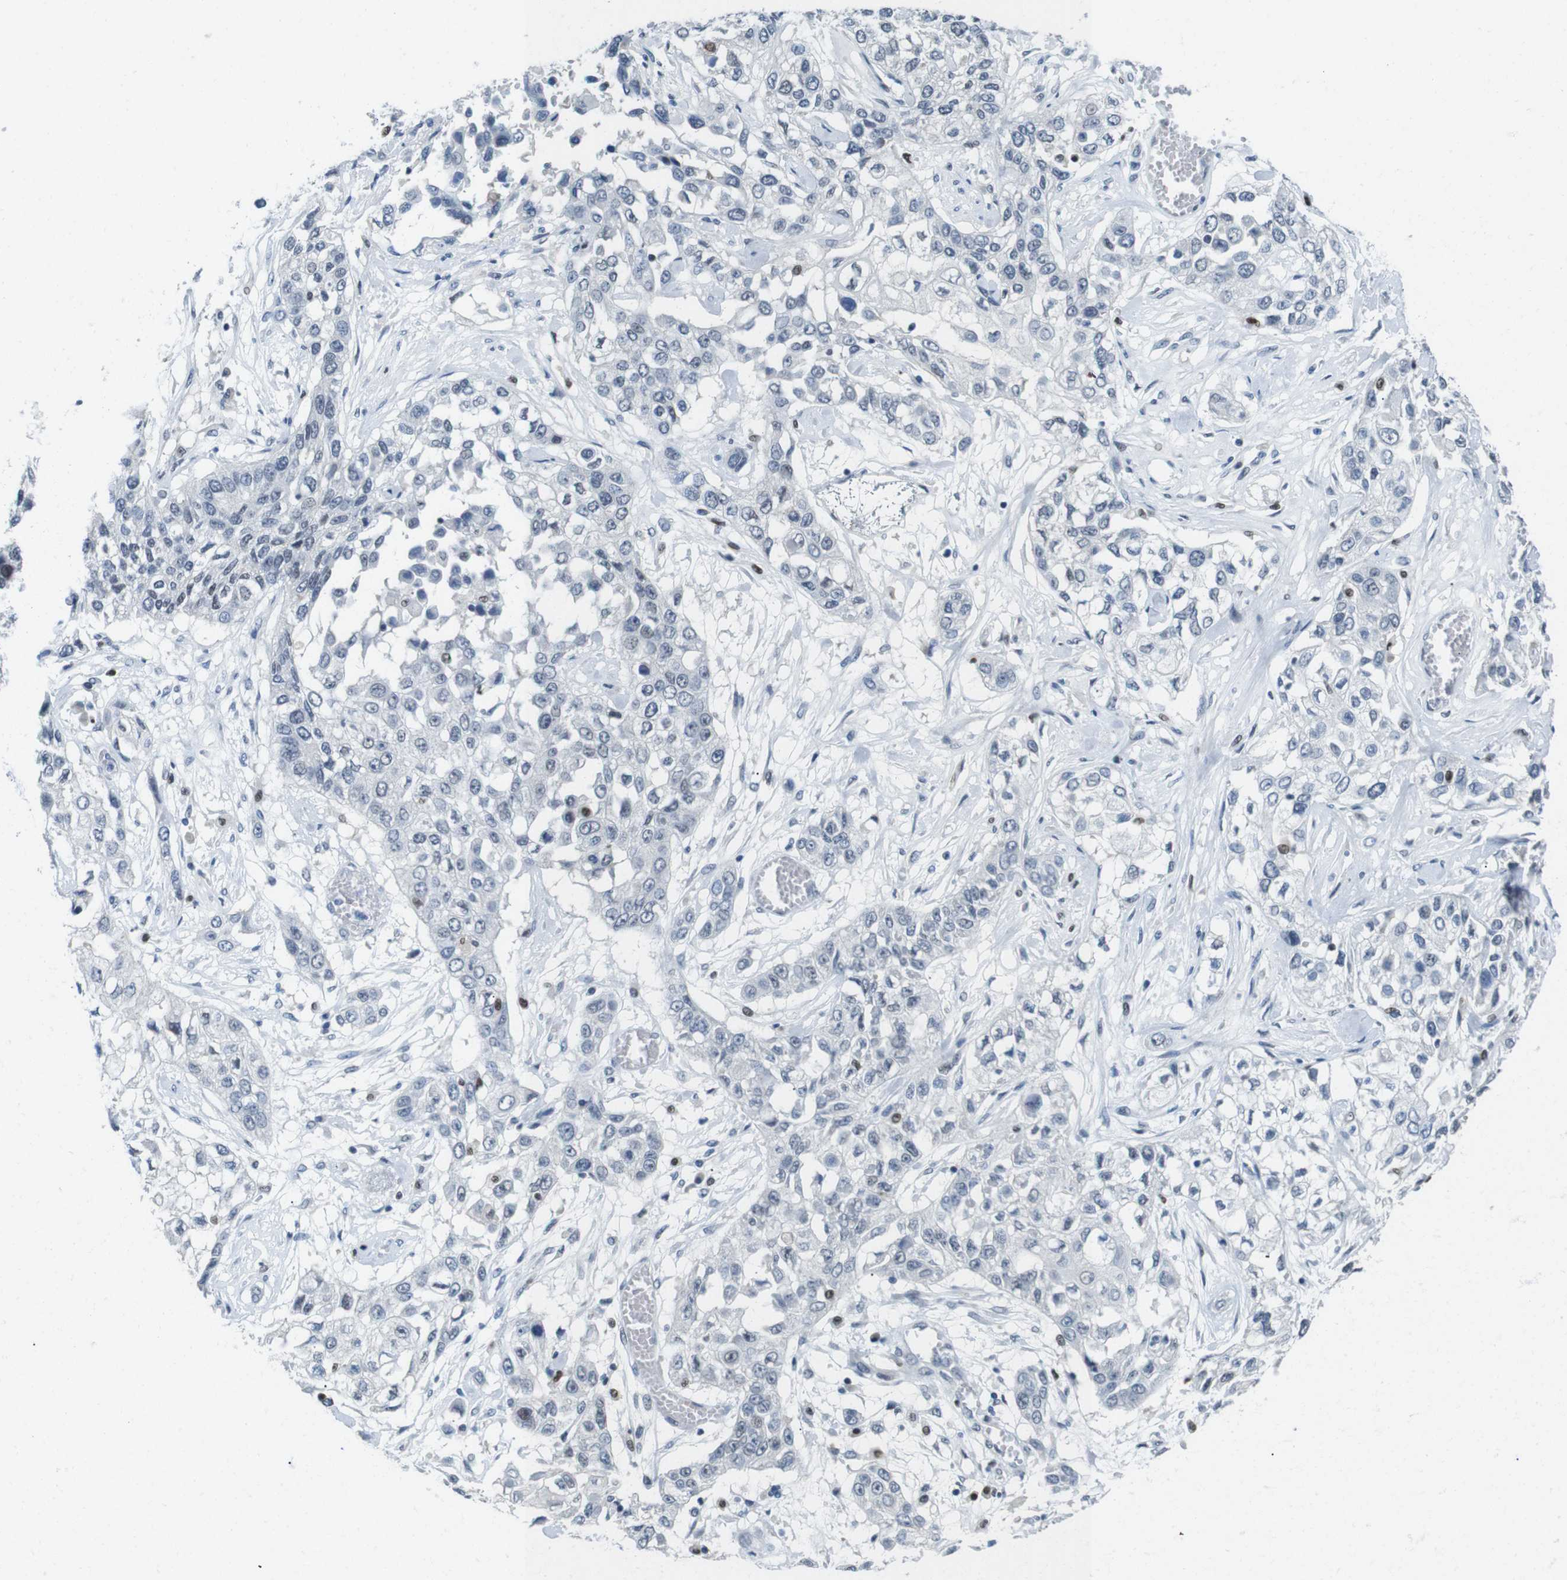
{"staining": {"intensity": "negative", "quantity": "none", "location": "none"}, "tissue": "lung cancer", "cell_type": "Tumor cells", "image_type": "cancer", "snomed": [{"axis": "morphology", "description": "Squamous cell carcinoma, NOS"}, {"axis": "topography", "description": "Lung"}], "caption": "Immunohistochemistry (IHC) image of neoplastic tissue: human lung squamous cell carcinoma stained with DAB shows no significant protein positivity in tumor cells.", "gene": "IRF8", "patient": {"sex": "male", "age": 71}}